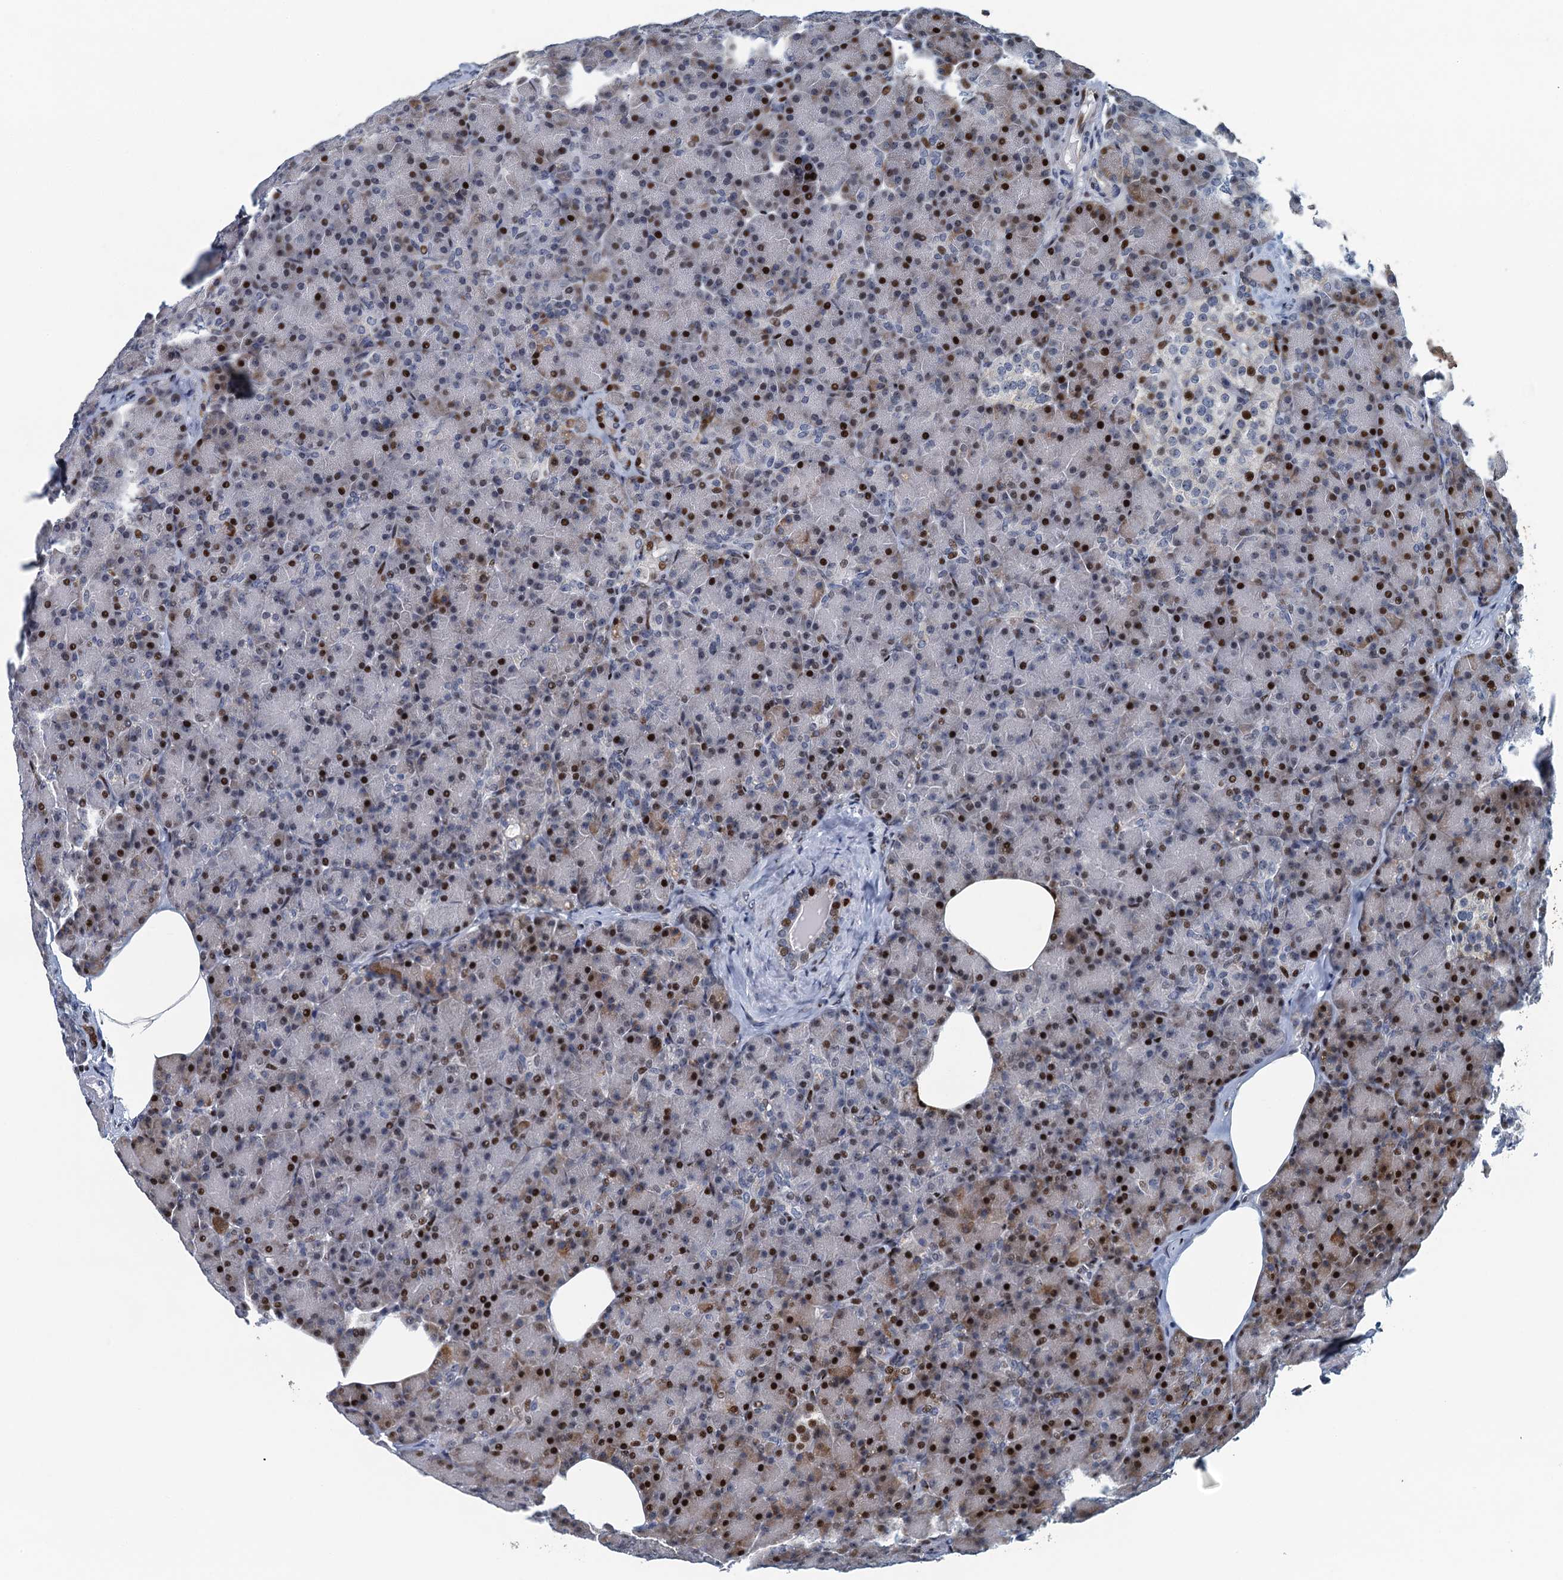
{"staining": {"intensity": "strong", "quantity": "25%-75%", "location": "nuclear"}, "tissue": "pancreas", "cell_type": "Exocrine glandular cells", "image_type": "normal", "snomed": [{"axis": "morphology", "description": "Normal tissue, NOS"}, {"axis": "topography", "description": "Pancreas"}], "caption": "Exocrine glandular cells reveal high levels of strong nuclear positivity in approximately 25%-75% of cells in benign pancreas.", "gene": "ANKRD13D", "patient": {"sex": "female", "age": 43}}